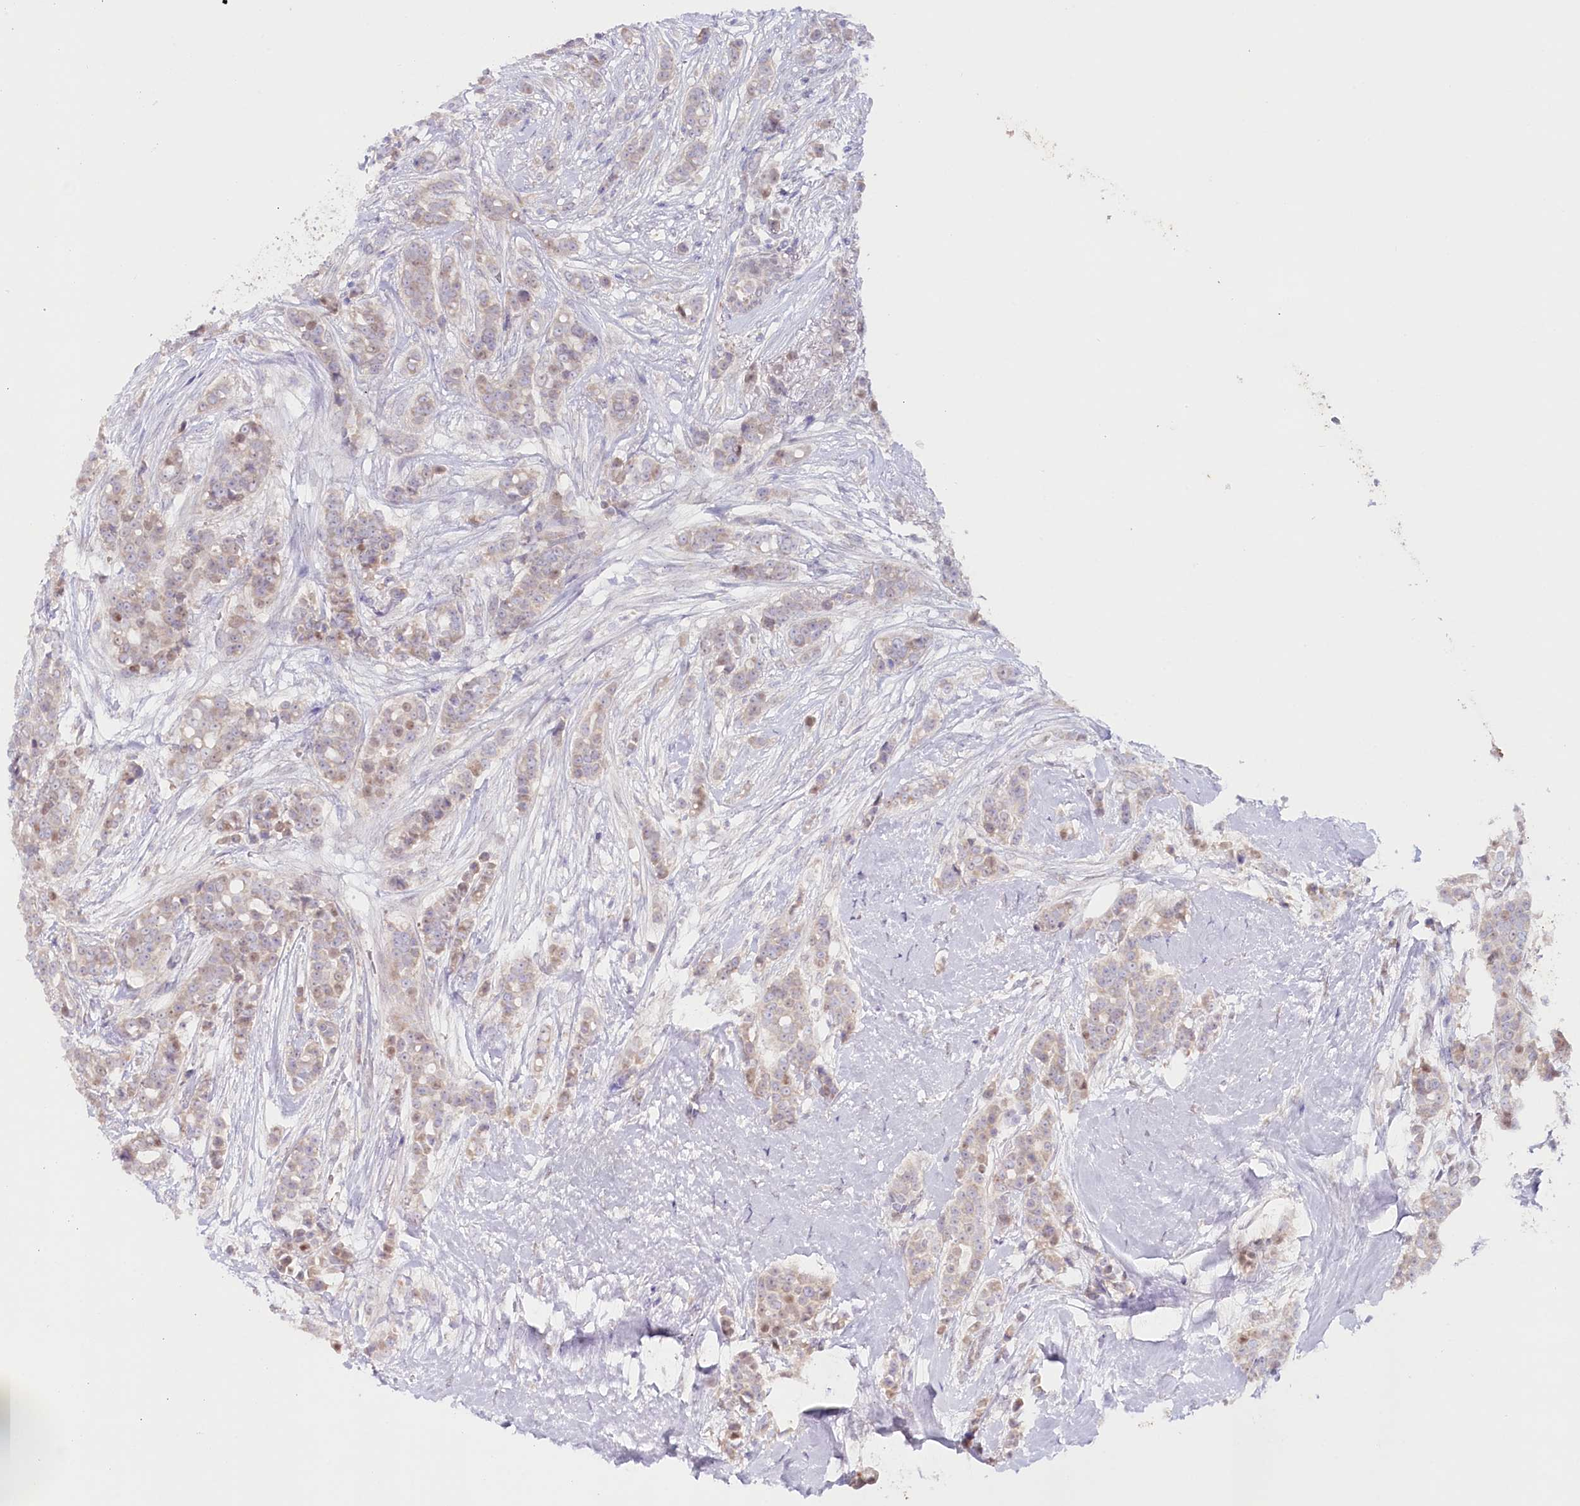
{"staining": {"intensity": "moderate", "quantity": "25%-75%", "location": "cytoplasmic/membranous,nuclear"}, "tissue": "breast cancer", "cell_type": "Tumor cells", "image_type": "cancer", "snomed": [{"axis": "morphology", "description": "Lobular carcinoma"}, {"axis": "topography", "description": "Breast"}], "caption": "A brown stain shows moderate cytoplasmic/membranous and nuclear staining of a protein in lobular carcinoma (breast) tumor cells.", "gene": "PSAPL1", "patient": {"sex": "female", "age": 51}}